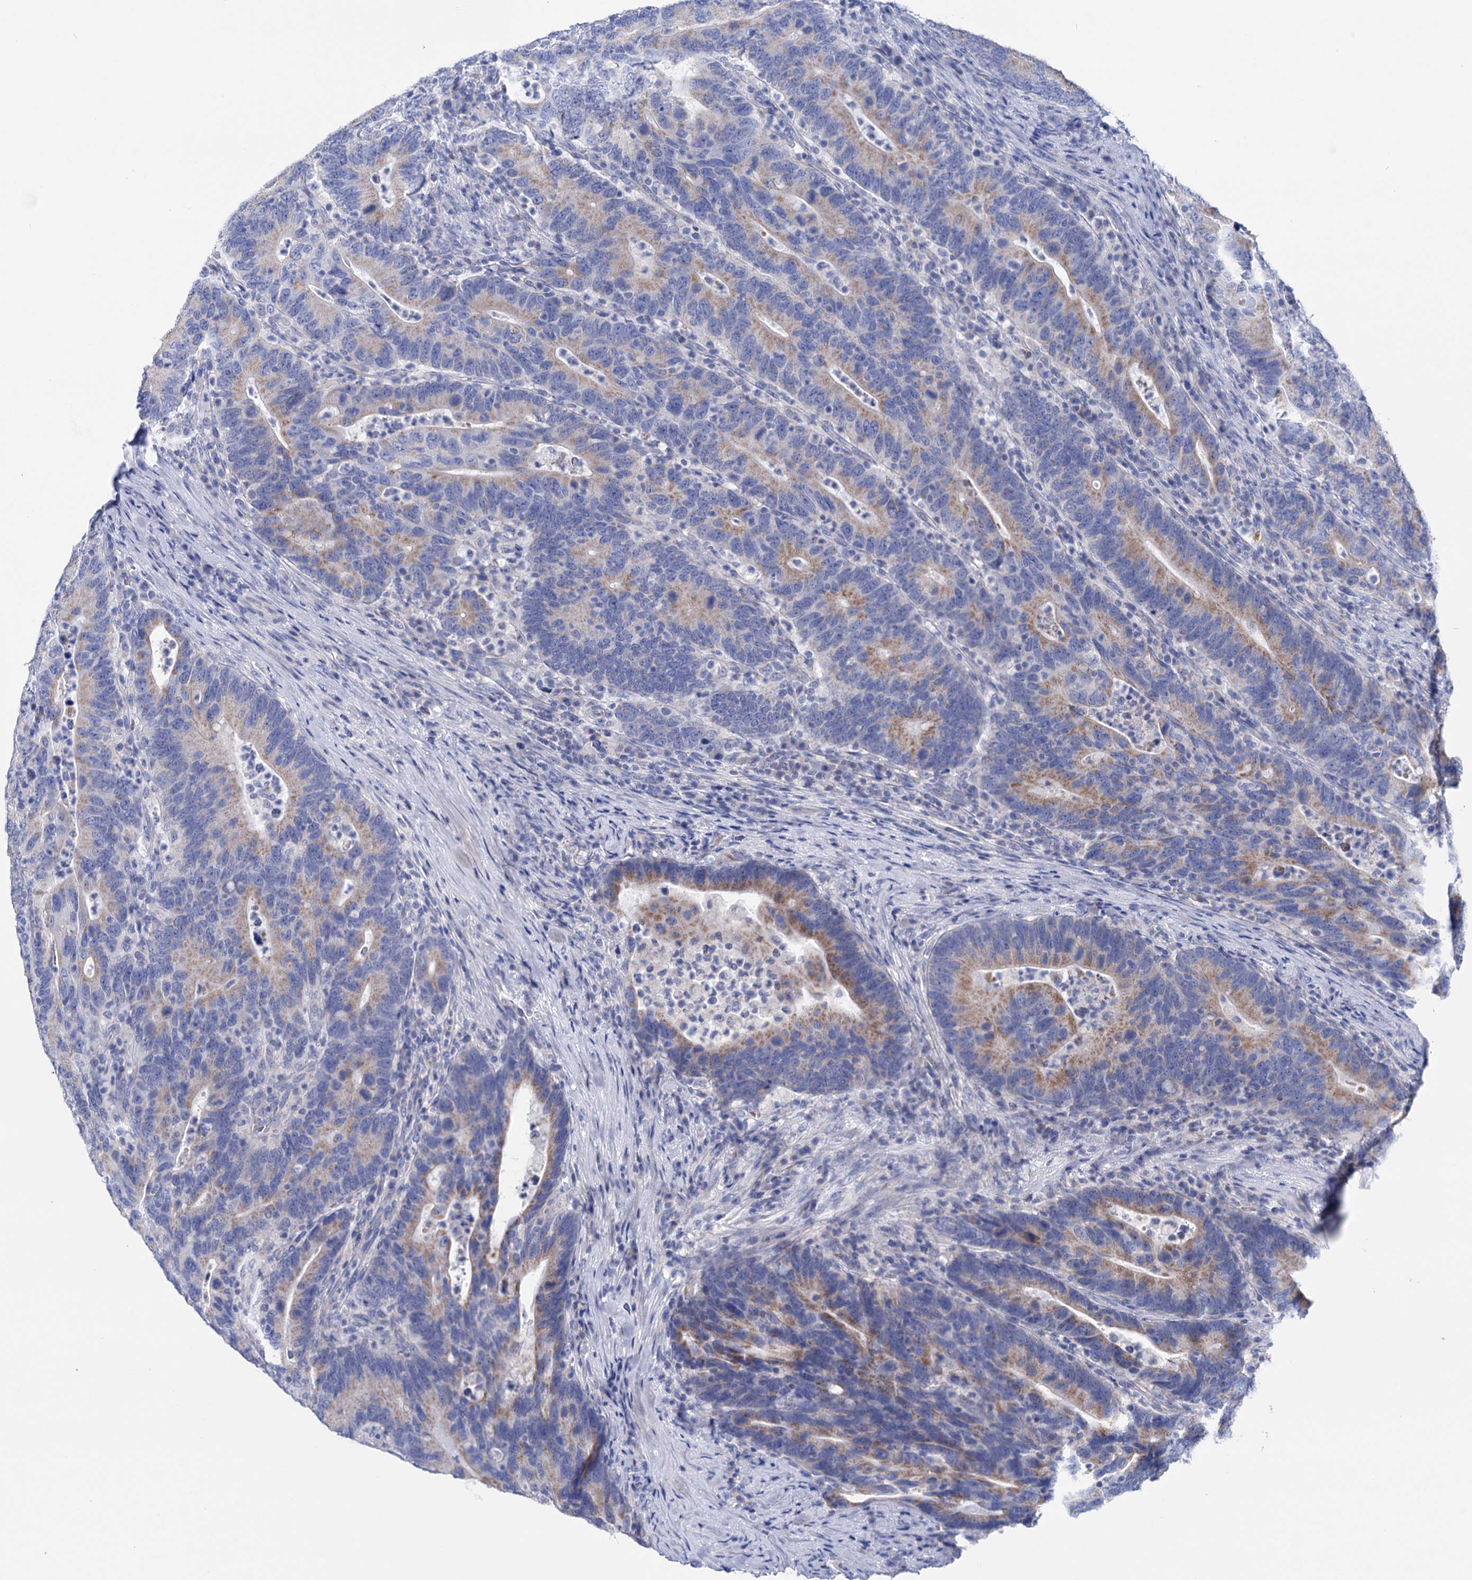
{"staining": {"intensity": "moderate", "quantity": "25%-75%", "location": "cytoplasmic/membranous"}, "tissue": "colorectal cancer", "cell_type": "Tumor cells", "image_type": "cancer", "snomed": [{"axis": "morphology", "description": "Adenocarcinoma, NOS"}, {"axis": "topography", "description": "Colon"}], "caption": "High-power microscopy captured an immunohistochemistry (IHC) micrograph of colorectal cancer, revealing moderate cytoplasmic/membranous positivity in approximately 25%-75% of tumor cells. (Stains: DAB (3,3'-diaminobenzidine) in brown, nuclei in blue, Microscopy: brightfield microscopy at high magnification).", "gene": "YARS2", "patient": {"sex": "female", "age": 66}}